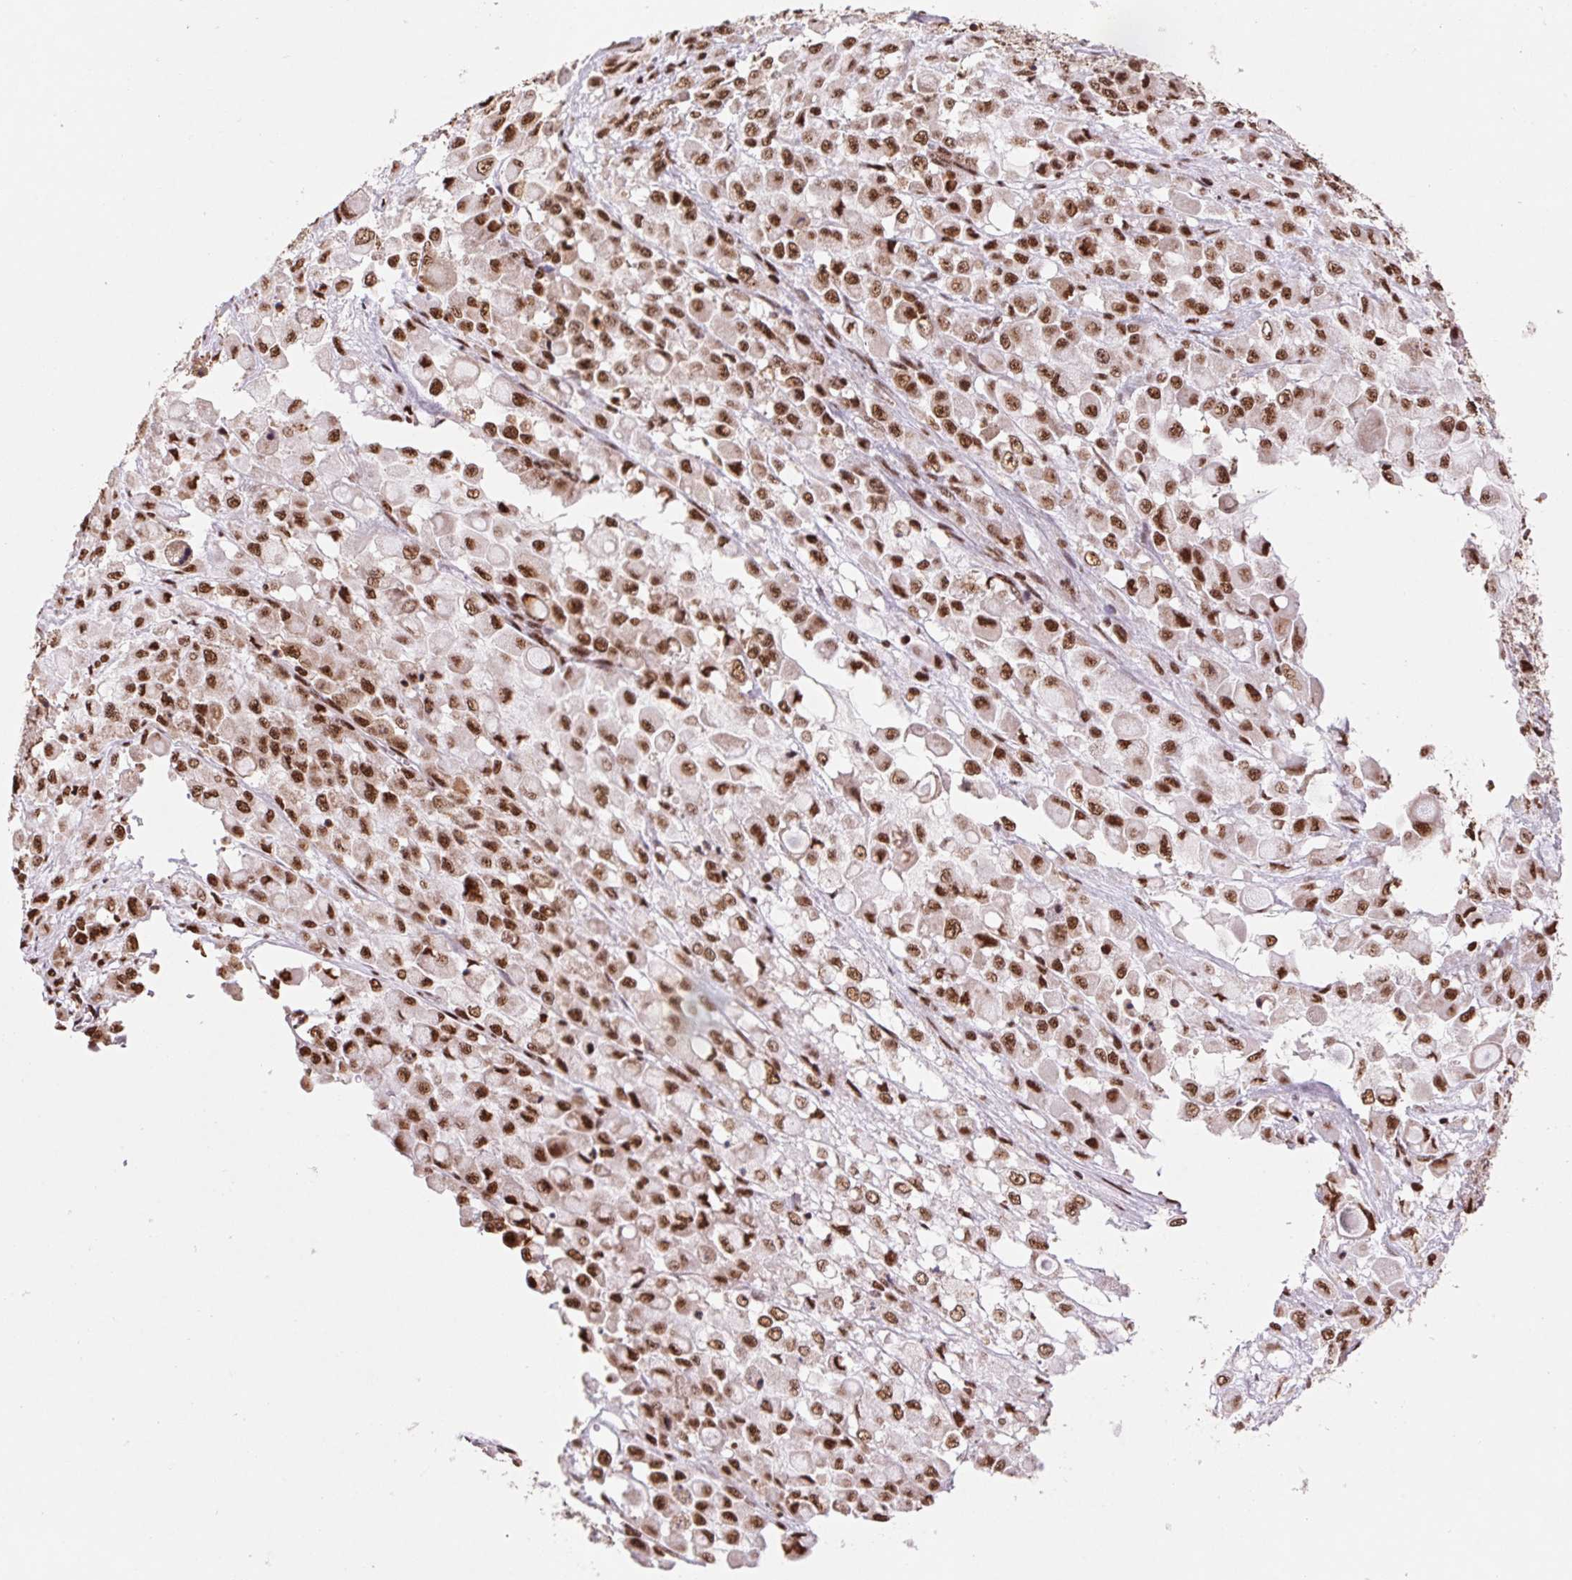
{"staining": {"intensity": "strong", "quantity": ">75%", "location": "nuclear"}, "tissue": "stomach cancer", "cell_type": "Tumor cells", "image_type": "cancer", "snomed": [{"axis": "morphology", "description": "Adenocarcinoma, NOS"}, {"axis": "topography", "description": "Stomach"}], "caption": "Brown immunohistochemical staining in human adenocarcinoma (stomach) exhibits strong nuclear expression in approximately >75% of tumor cells. The protein is shown in brown color, while the nuclei are stained blue.", "gene": "SNRPG", "patient": {"sex": "female", "age": 76}}